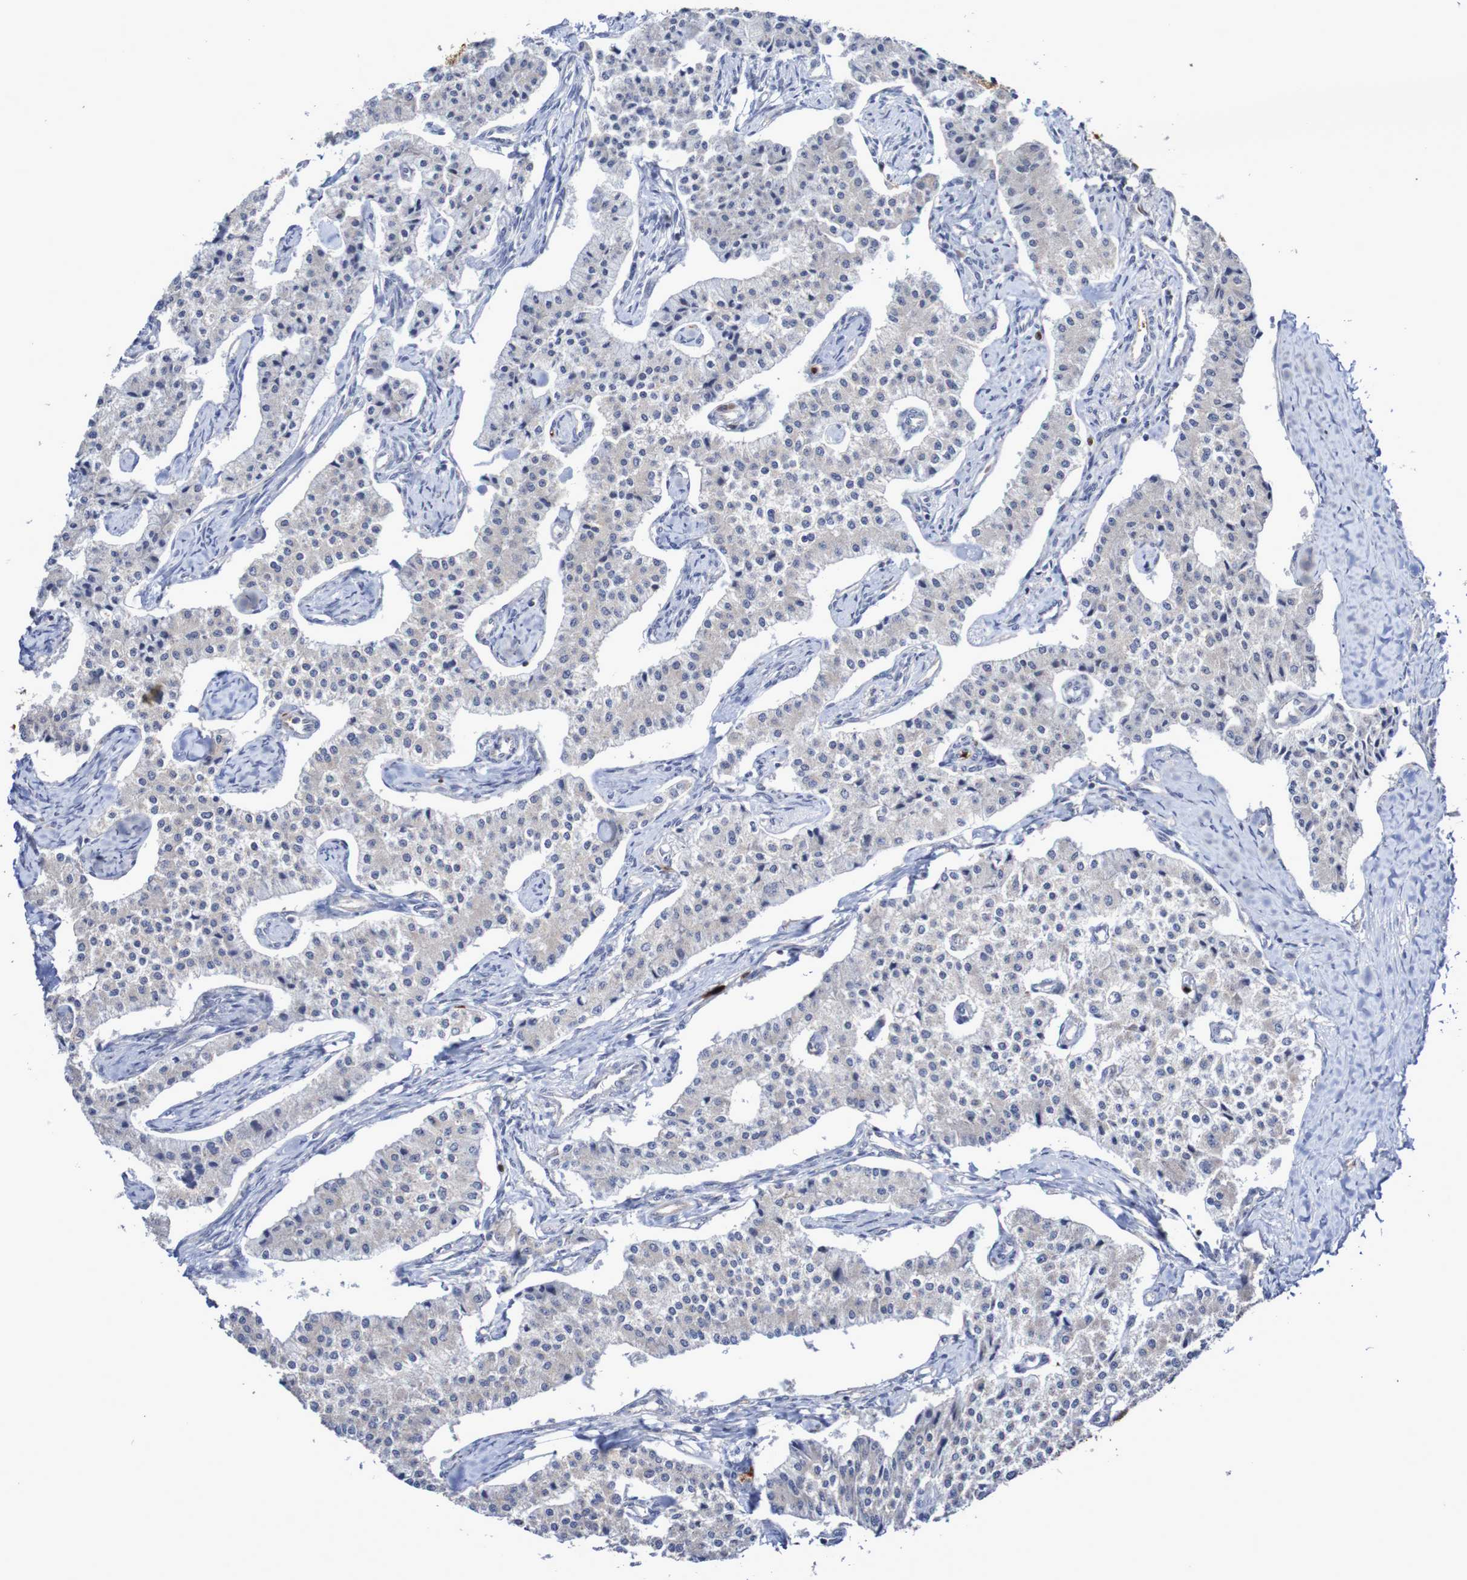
{"staining": {"intensity": "negative", "quantity": "none", "location": "none"}, "tissue": "carcinoid", "cell_type": "Tumor cells", "image_type": "cancer", "snomed": [{"axis": "morphology", "description": "Carcinoid, malignant, NOS"}, {"axis": "topography", "description": "Colon"}], "caption": "A high-resolution image shows immunohistochemistry staining of carcinoid, which displays no significant staining in tumor cells.", "gene": "PARP4", "patient": {"sex": "female", "age": 52}}